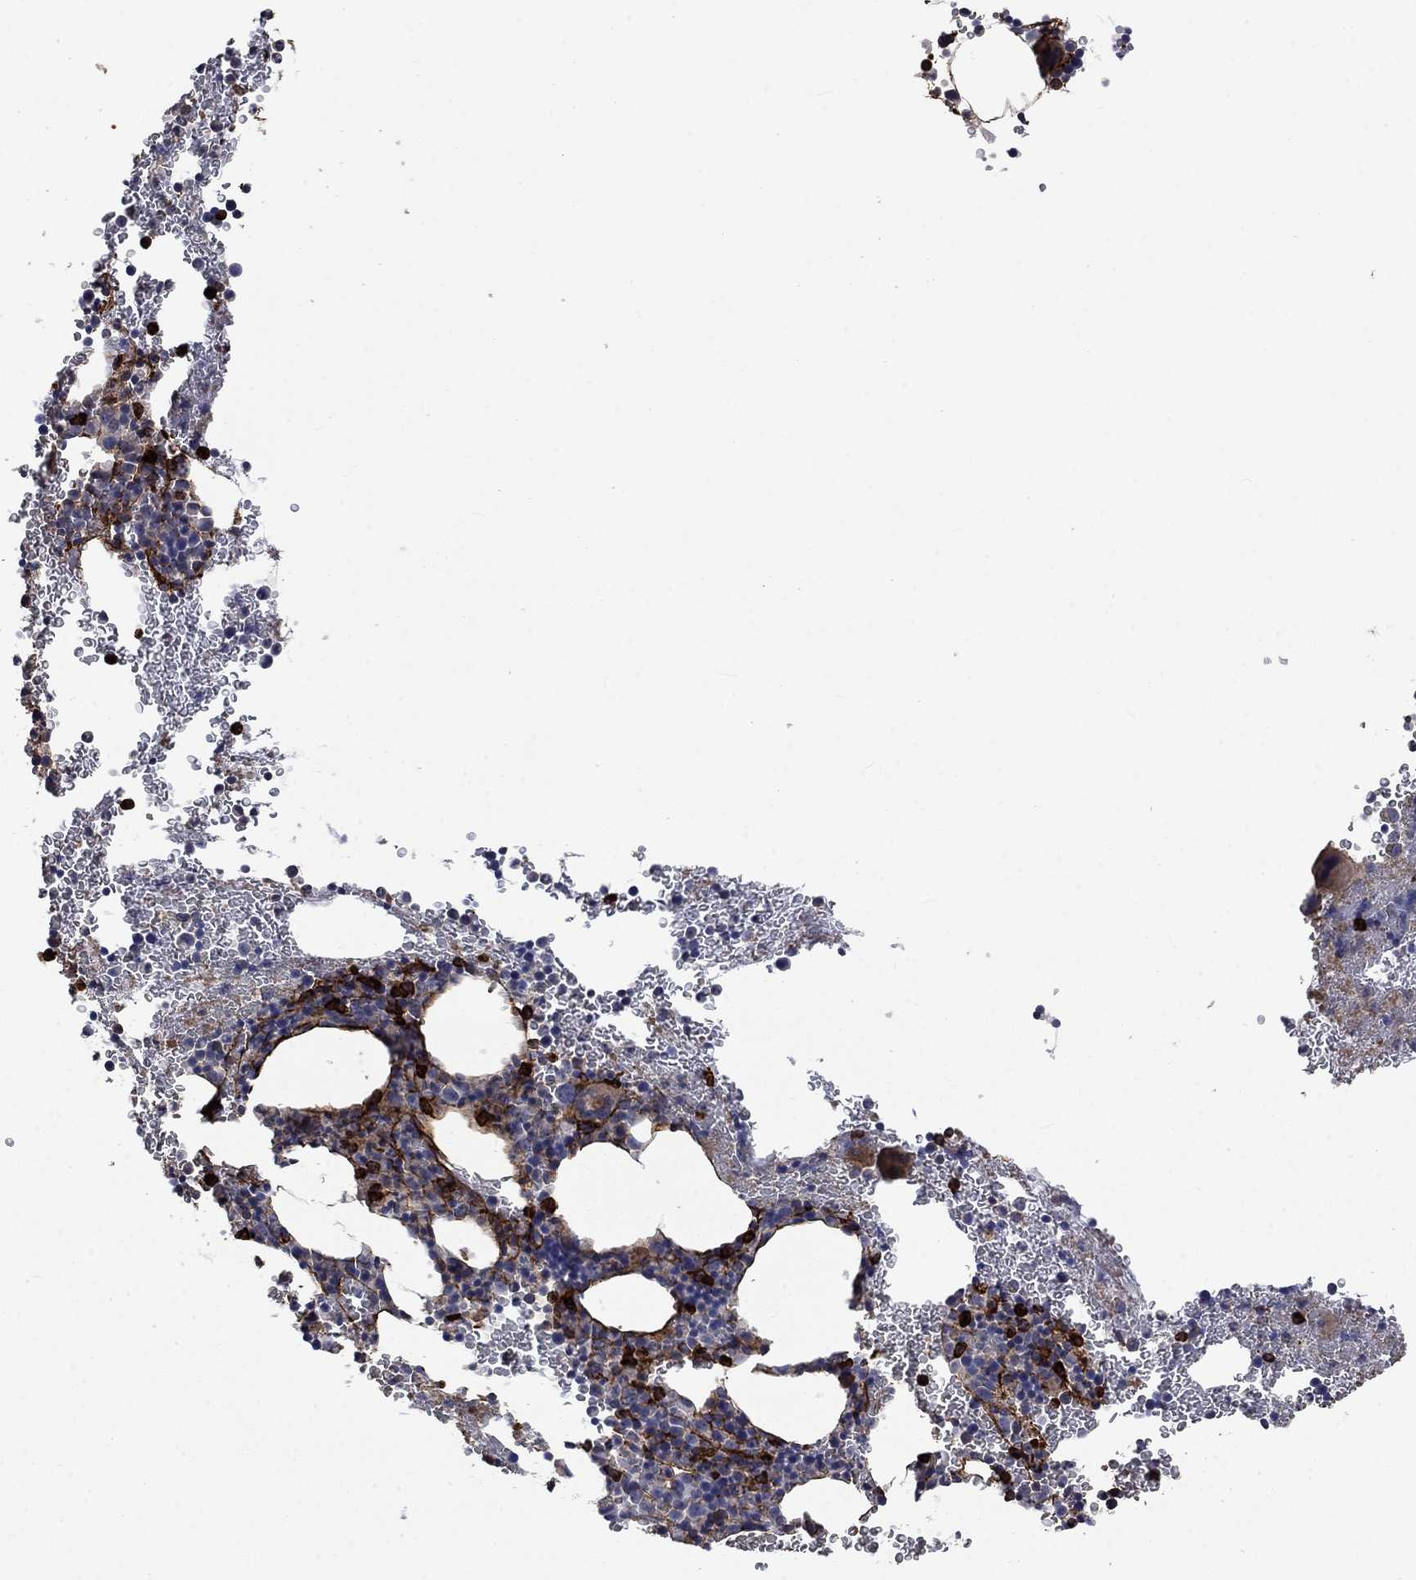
{"staining": {"intensity": "strong", "quantity": "<25%", "location": "cytoplasmic/membranous"}, "tissue": "bone marrow", "cell_type": "Hematopoietic cells", "image_type": "normal", "snomed": [{"axis": "morphology", "description": "Normal tissue, NOS"}, {"axis": "topography", "description": "Bone marrow"}], "caption": "Immunohistochemistry (IHC) photomicrograph of unremarkable bone marrow: human bone marrow stained using IHC displays medium levels of strong protein expression localized specifically in the cytoplasmic/membranous of hematopoietic cells, appearing as a cytoplasmic/membranous brown color.", "gene": "VCAN", "patient": {"sex": "male", "age": 50}}